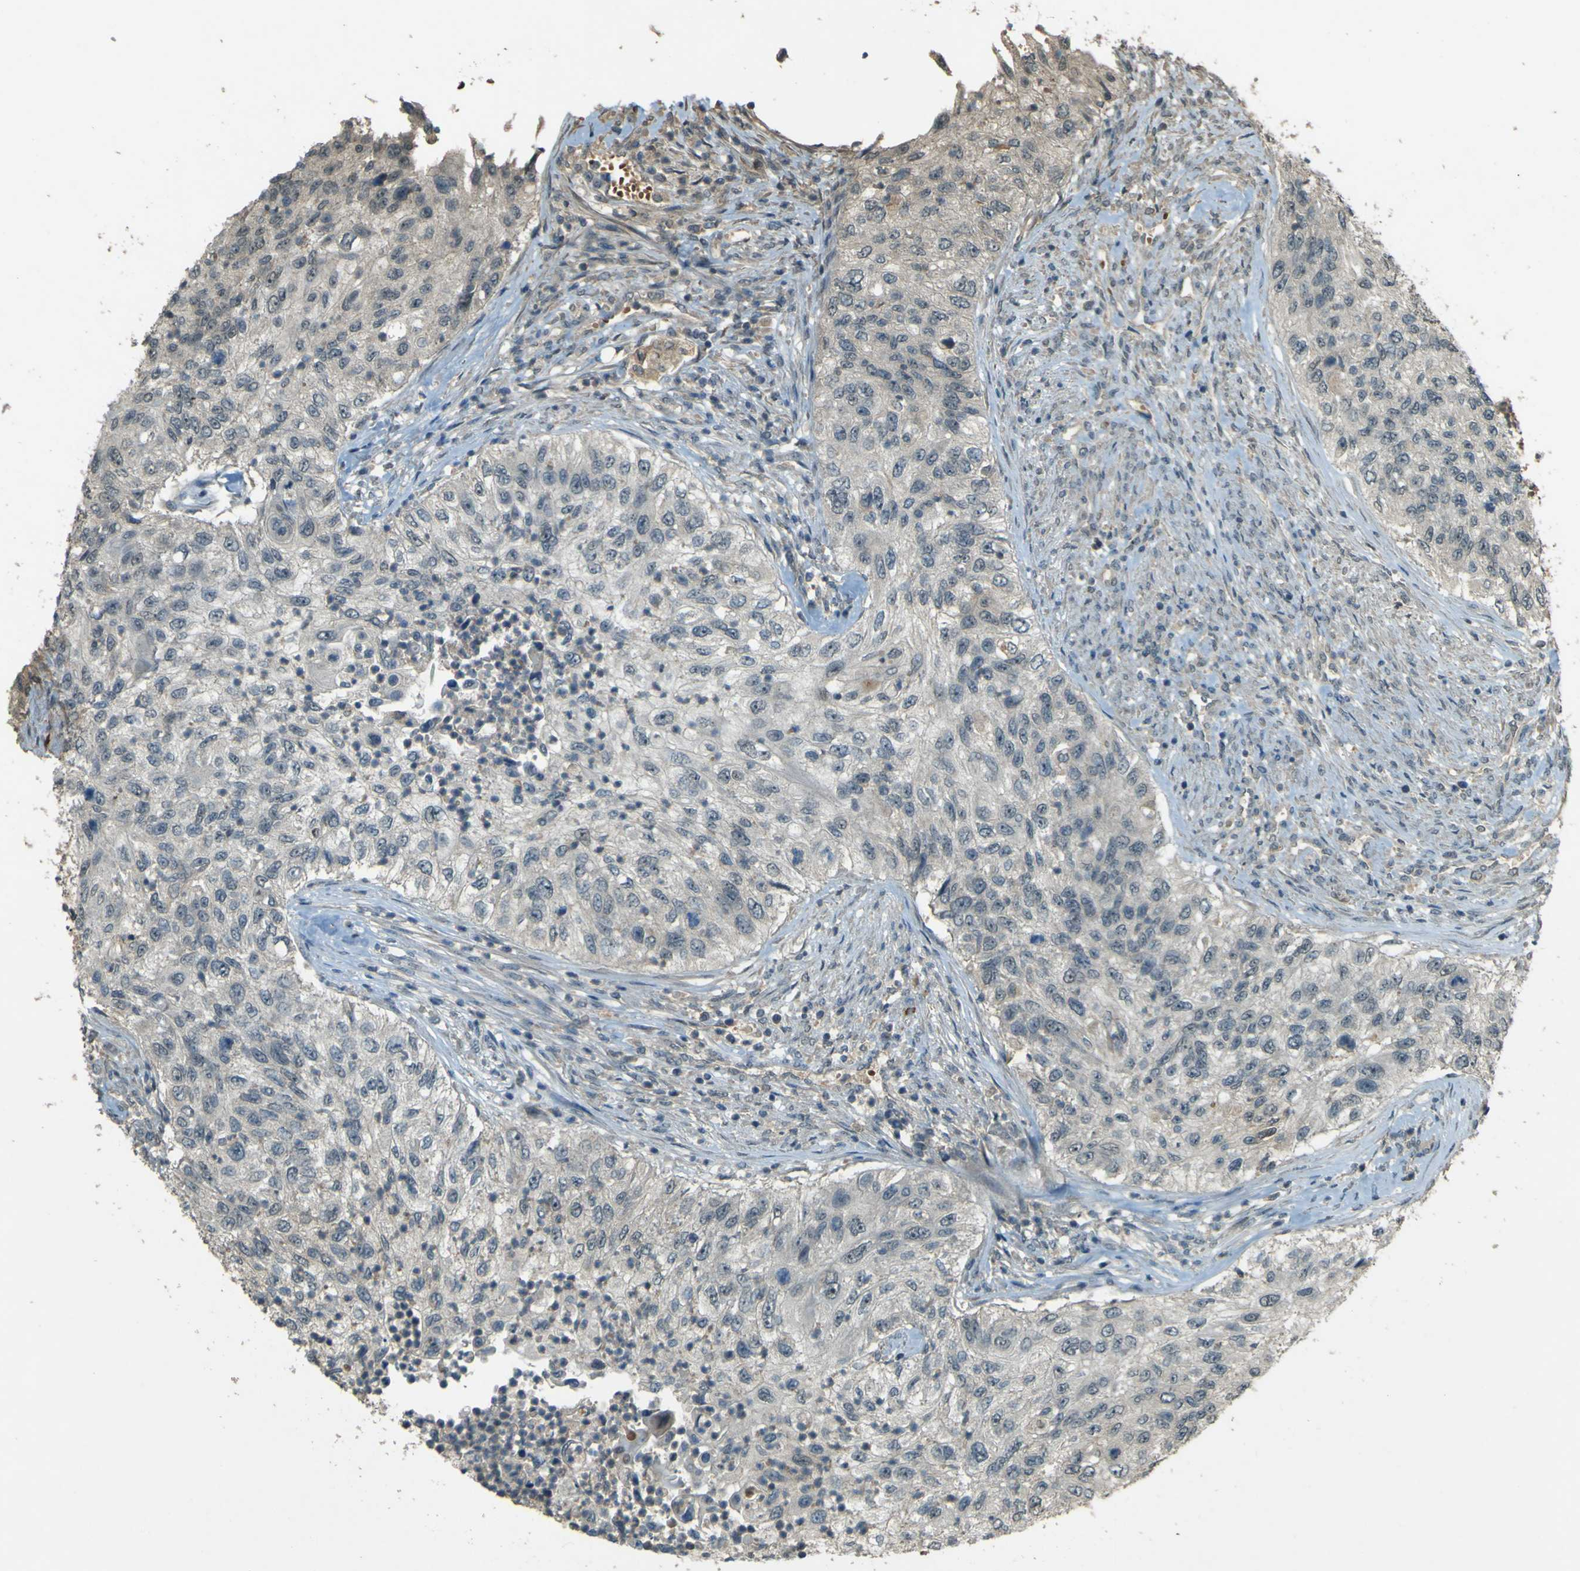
{"staining": {"intensity": "weak", "quantity": ">75%", "location": "cytoplasmic/membranous"}, "tissue": "urothelial cancer", "cell_type": "Tumor cells", "image_type": "cancer", "snomed": [{"axis": "morphology", "description": "Urothelial carcinoma, High grade"}, {"axis": "topography", "description": "Urinary bladder"}], "caption": "This histopathology image reveals urothelial cancer stained with IHC to label a protein in brown. The cytoplasmic/membranous of tumor cells show weak positivity for the protein. Nuclei are counter-stained blue.", "gene": "MPDZ", "patient": {"sex": "female", "age": 60}}